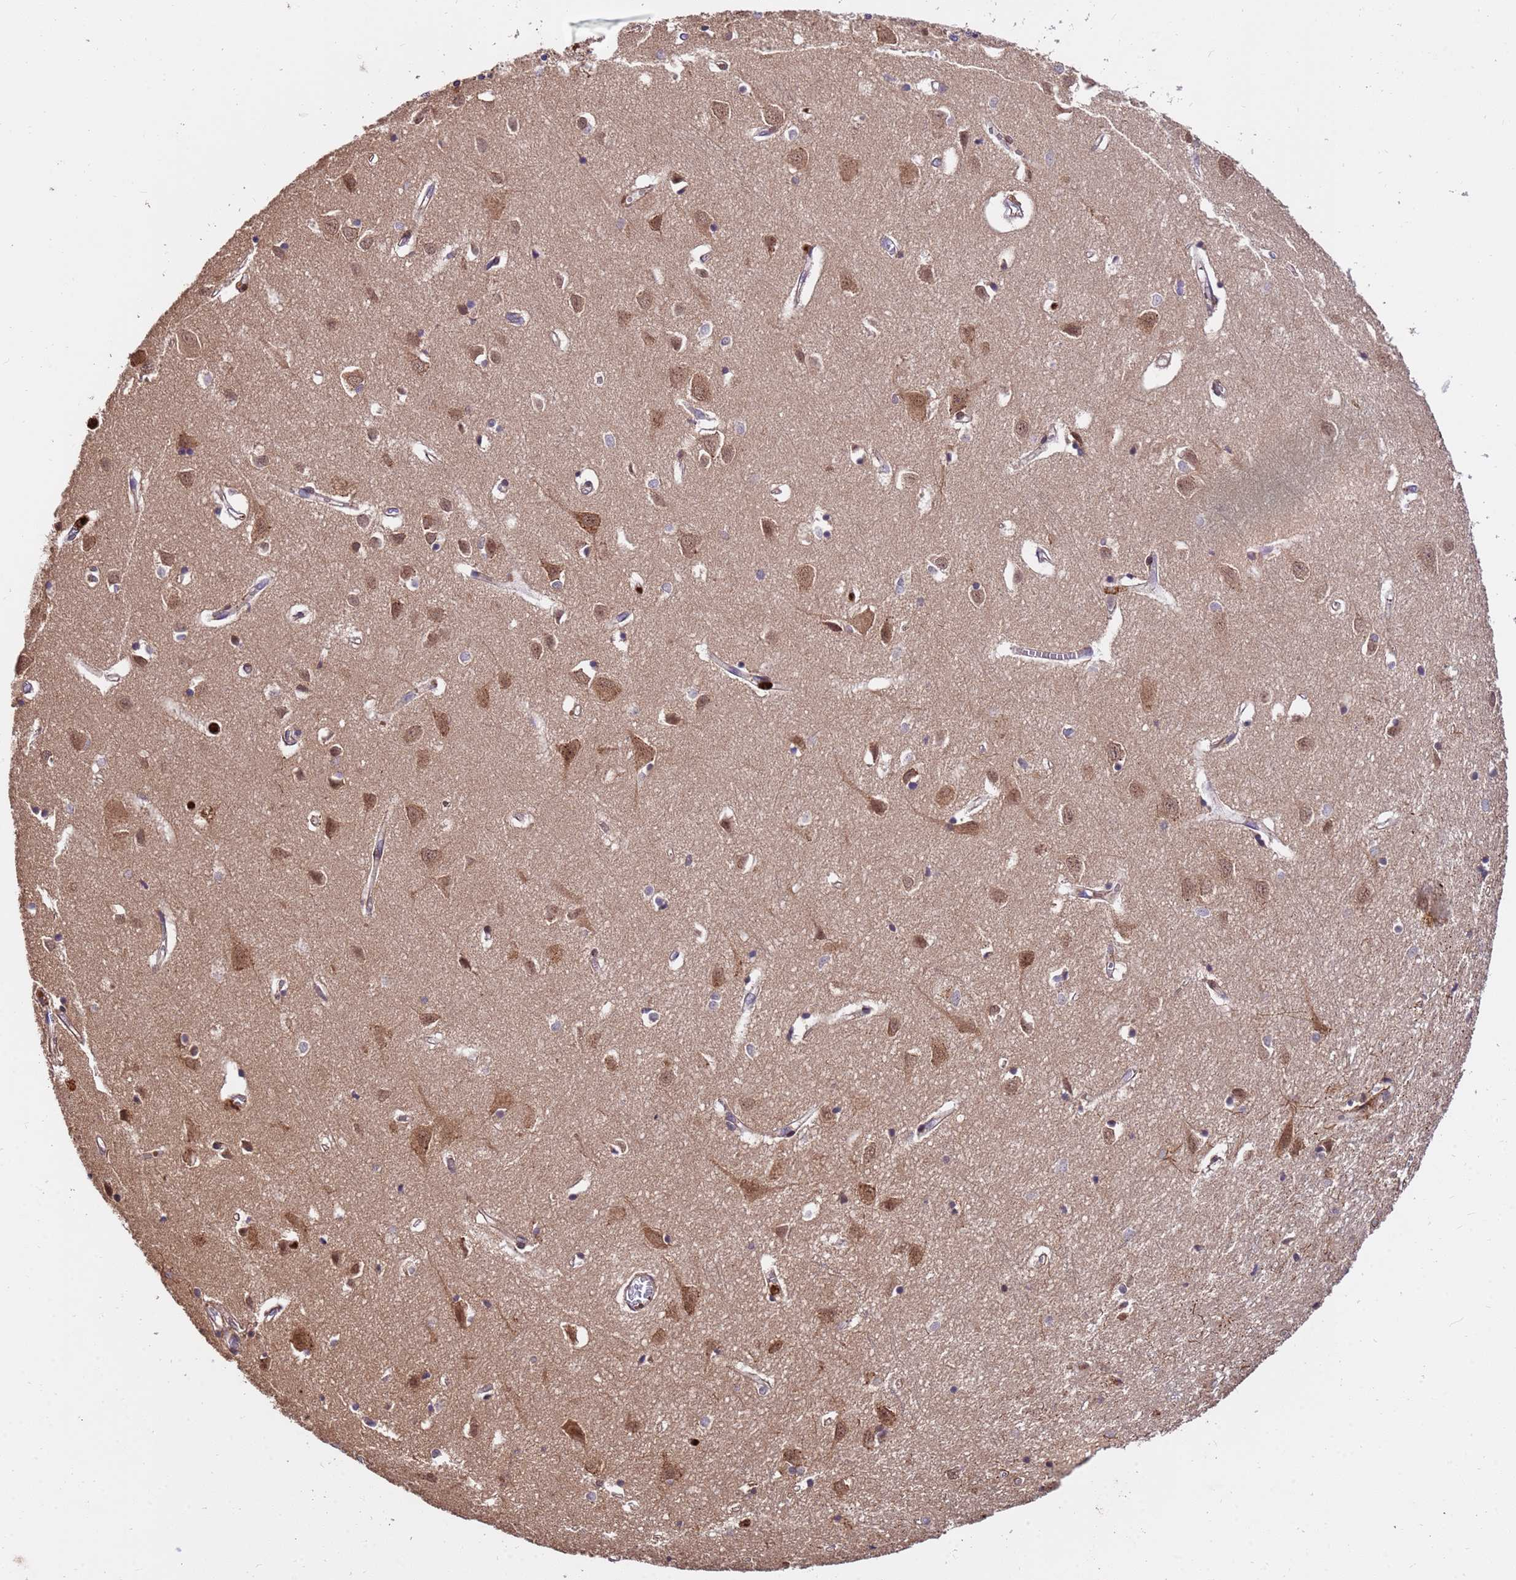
{"staining": {"intensity": "moderate", "quantity": "<25%", "location": "cytoplasmic/membranous"}, "tissue": "cerebral cortex", "cell_type": "Endothelial cells", "image_type": "normal", "snomed": [{"axis": "morphology", "description": "Normal tissue, NOS"}, {"axis": "topography", "description": "Cerebral cortex"}], "caption": "DAB immunohistochemical staining of unremarkable cerebral cortex shows moderate cytoplasmic/membranous protein positivity in about <25% of endothelial cells. (Brightfield microscopy of DAB IHC at high magnification).", "gene": "ZNF619", "patient": {"sex": "female", "age": 64}}